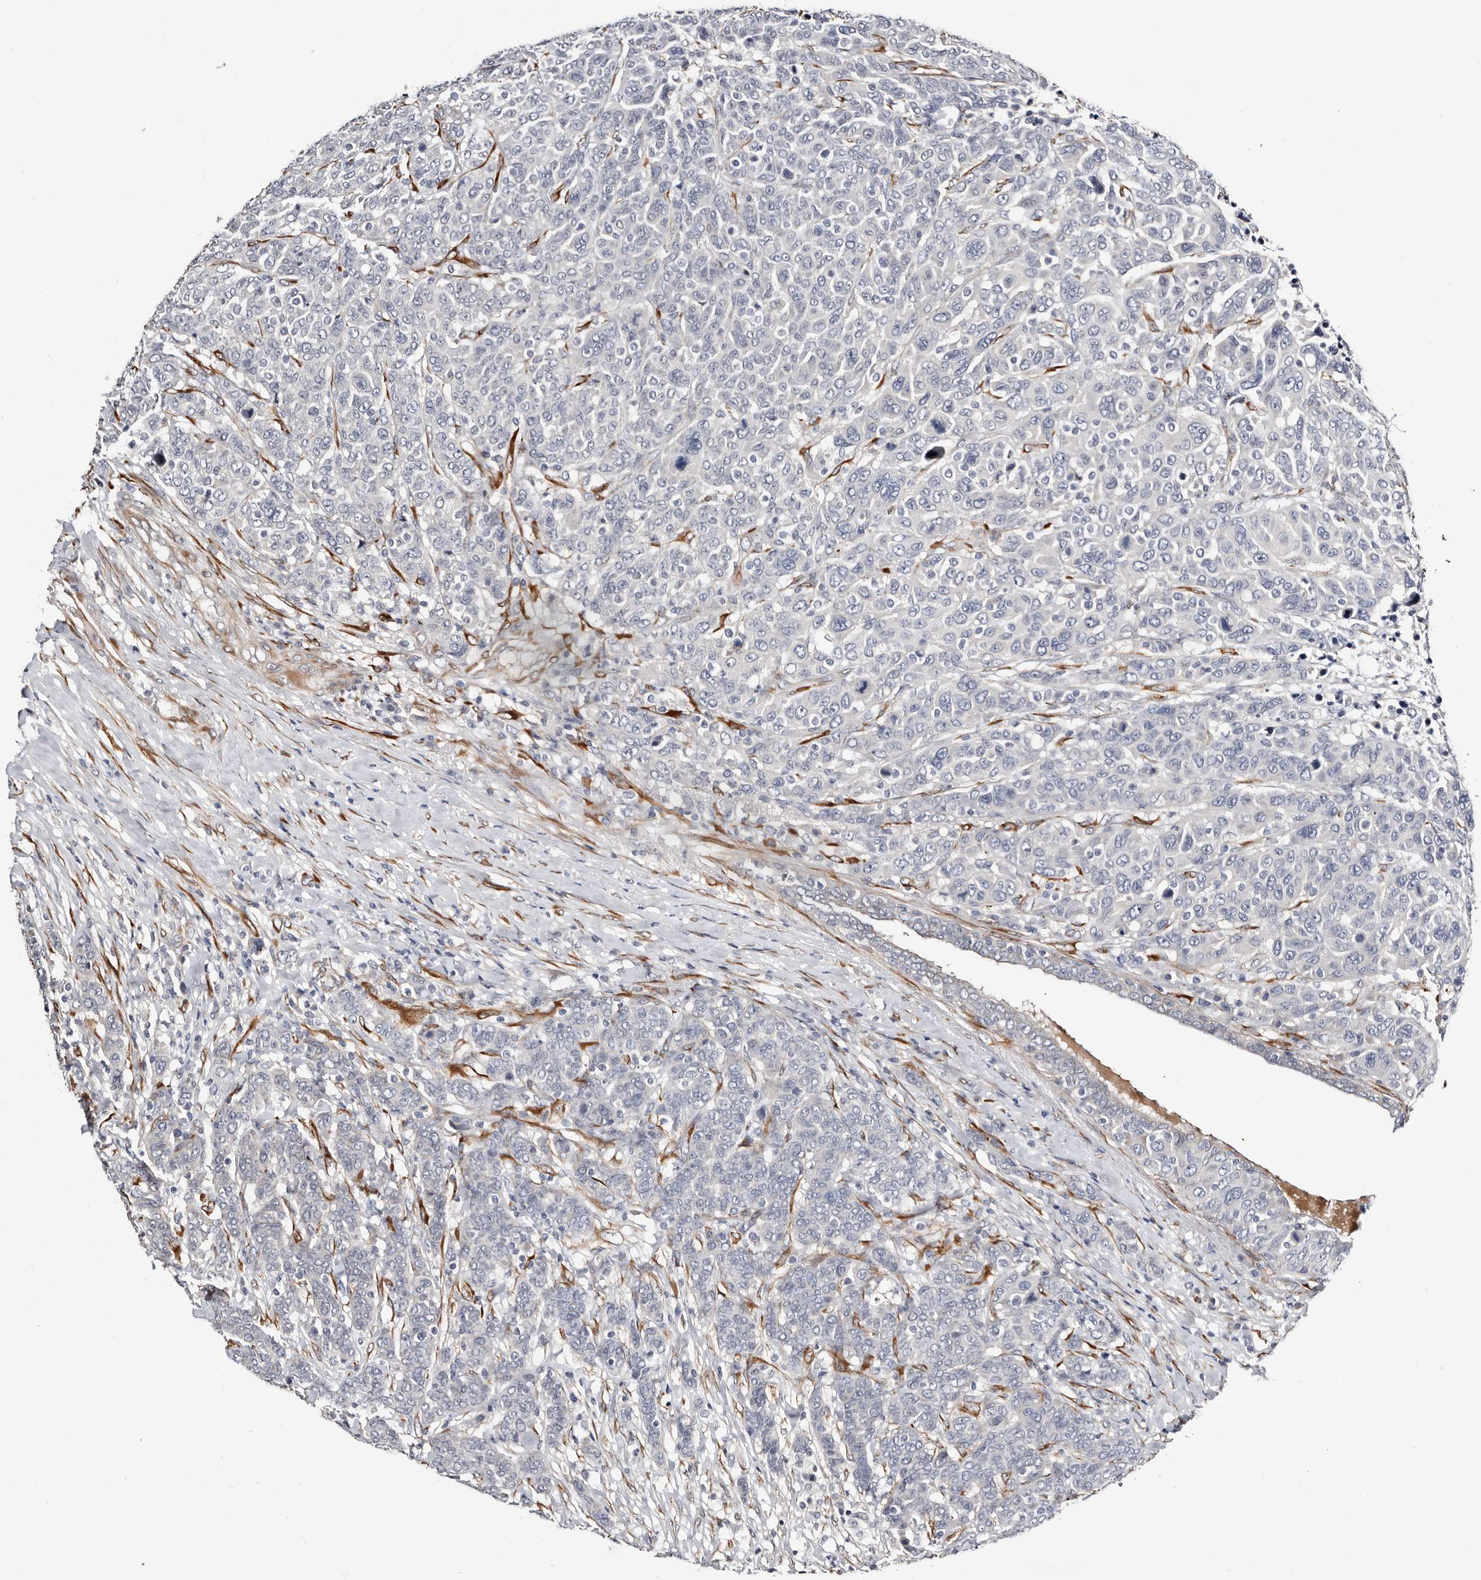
{"staining": {"intensity": "negative", "quantity": "none", "location": "none"}, "tissue": "breast cancer", "cell_type": "Tumor cells", "image_type": "cancer", "snomed": [{"axis": "morphology", "description": "Duct carcinoma"}, {"axis": "topography", "description": "Breast"}], "caption": "Tumor cells show no significant protein staining in breast infiltrating ductal carcinoma.", "gene": "USH1C", "patient": {"sex": "female", "age": 37}}